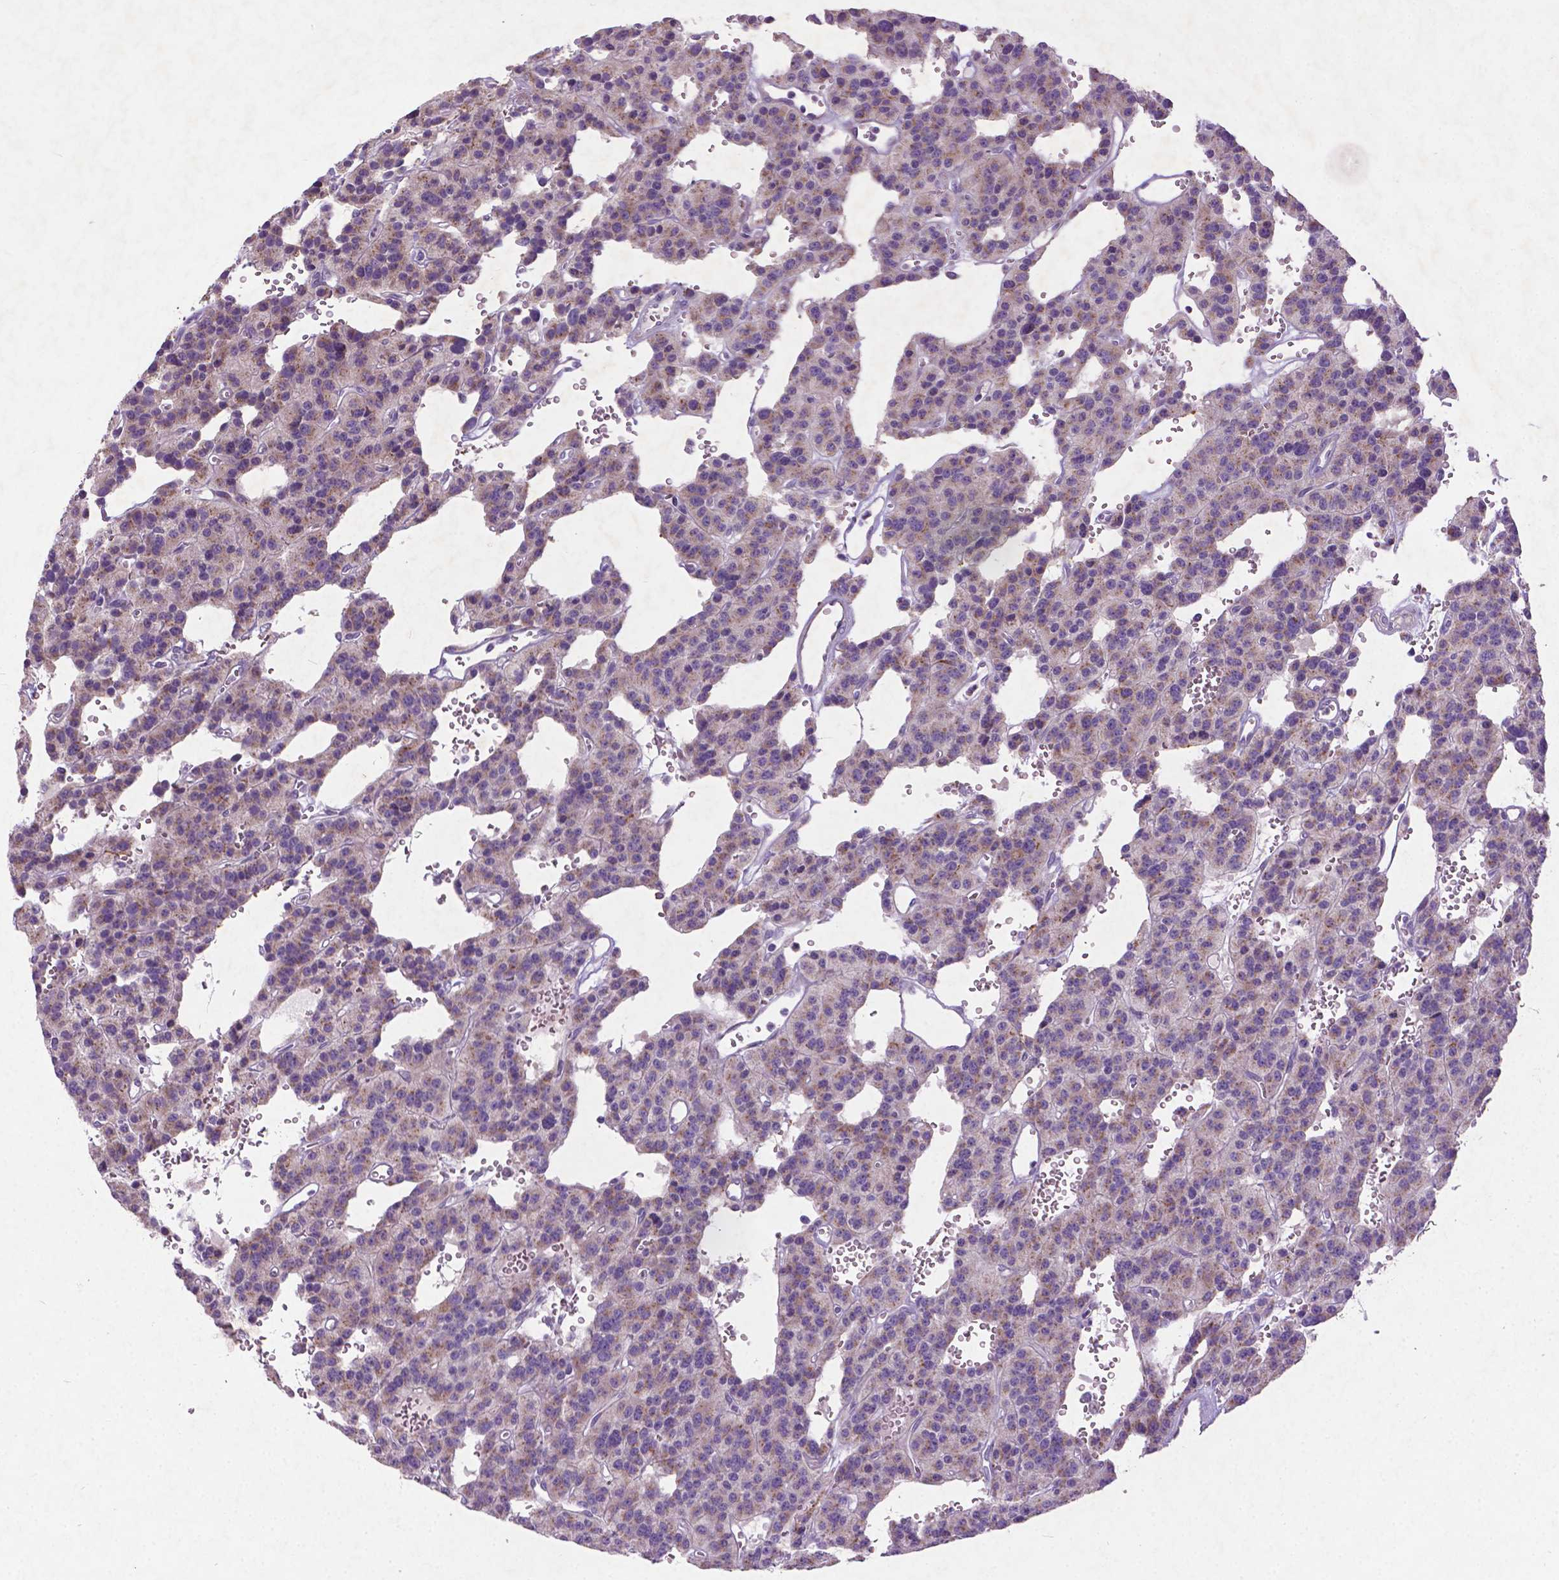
{"staining": {"intensity": "weak", "quantity": ">75%", "location": "cytoplasmic/membranous"}, "tissue": "carcinoid", "cell_type": "Tumor cells", "image_type": "cancer", "snomed": [{"axis": "morphology", "description": "Carcinoid, malignant, NOS"}, {"axis": "topography", "description": "Lung"}], "caption": "There is low levels of weak cytoplasmic/membranous expression in tumor cells of carcinoid, as demonstrated by immunohistochemical staining (brown color).", "gene": "ATG4D", "patient": {"sex": "female", "age": 71}}